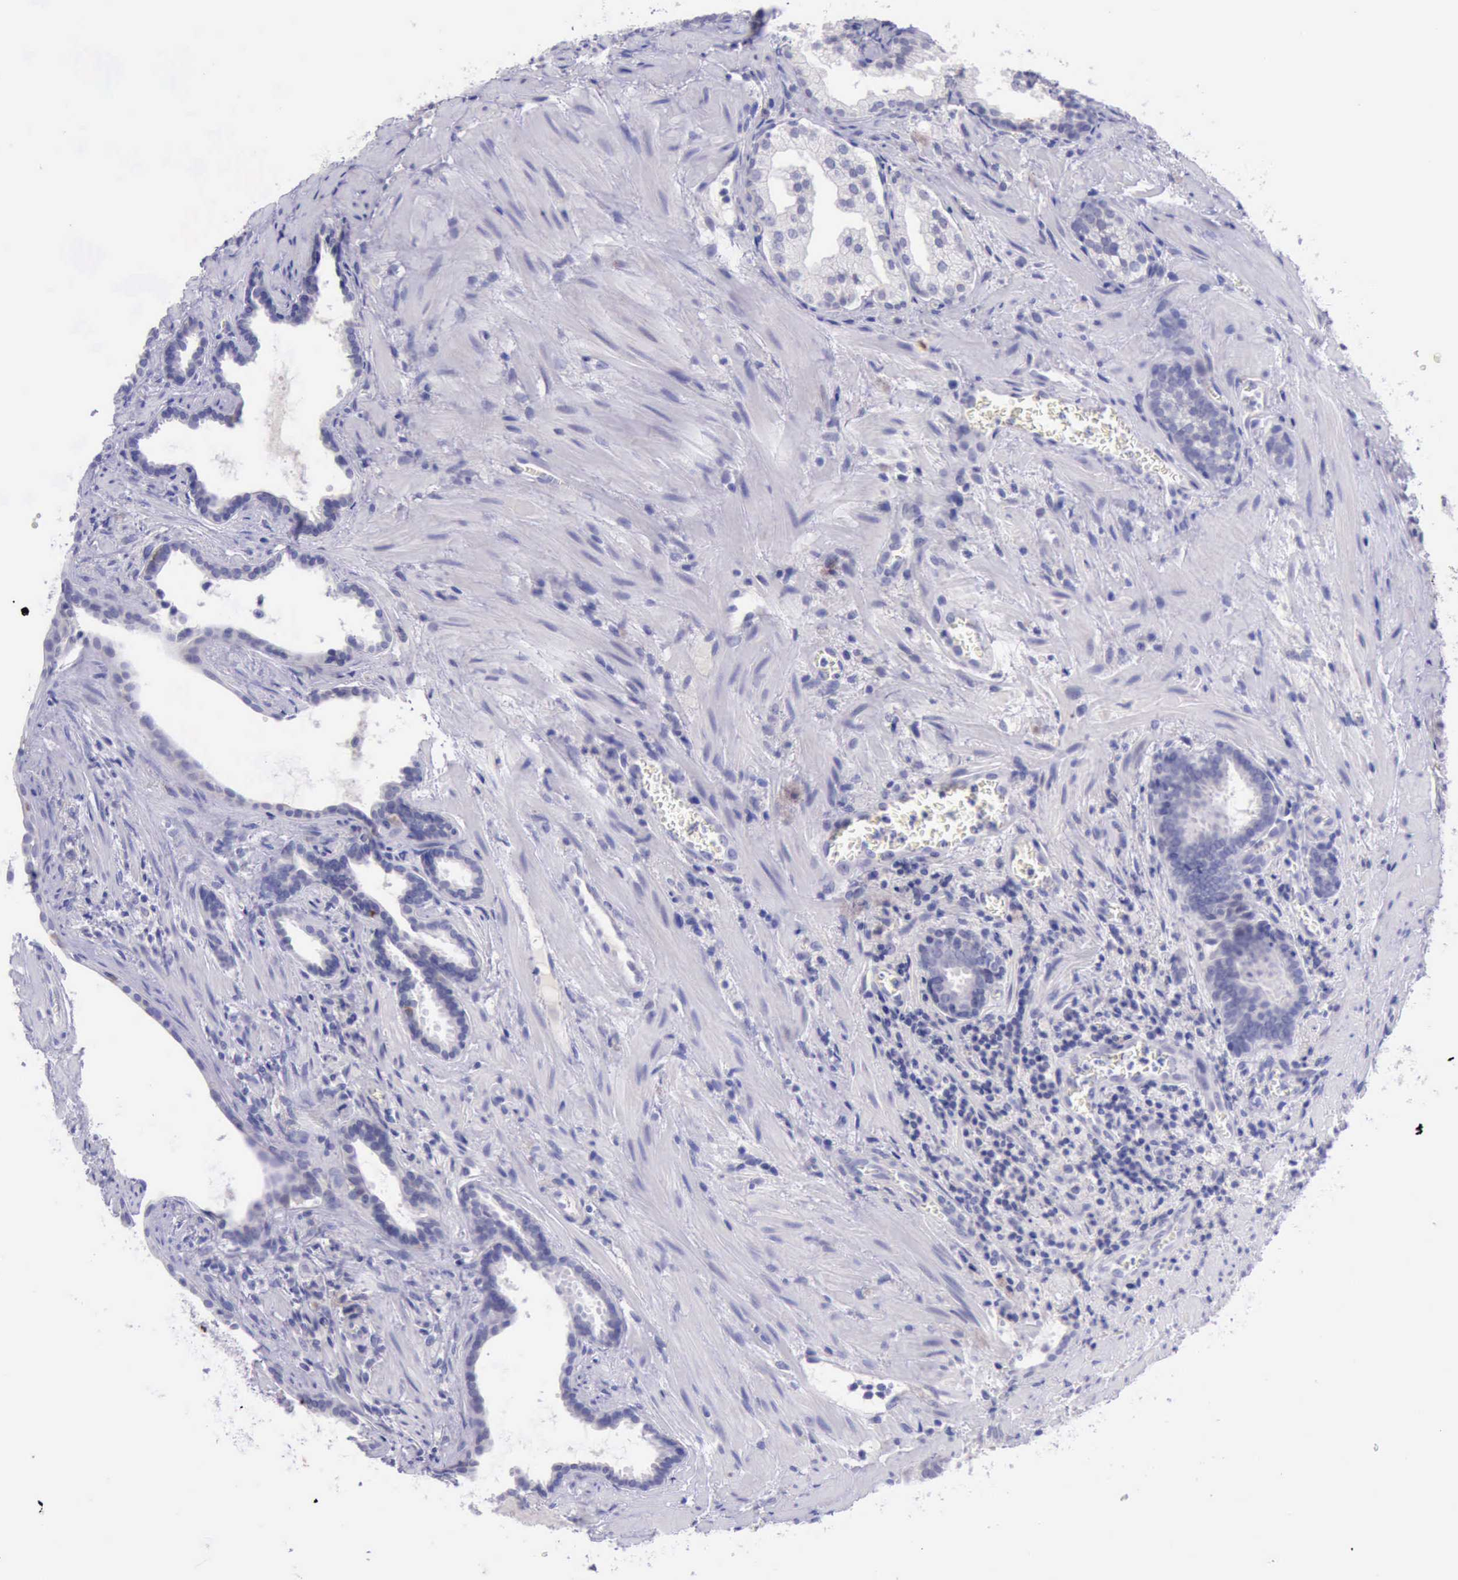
{"staining": {"intensity": "negative", "quantity": "none", "location": "none"}, "tissue": "prostate cancer", "cell_type": "Tumor cells", "image_type": "cancer", "snomed": [{"axis": "morphology", "description": "Adenocarcinoma, Medium grade"}, {"axis": "topography", "description": "Prostate"}], "caption": "A micrograph of medium-grade adenocarcinoma (prostate) stained for a protein reveals no brown staining in tumor cells.", "gene": "LRFN5", "patient": {"sex": "male", "age": 64}}